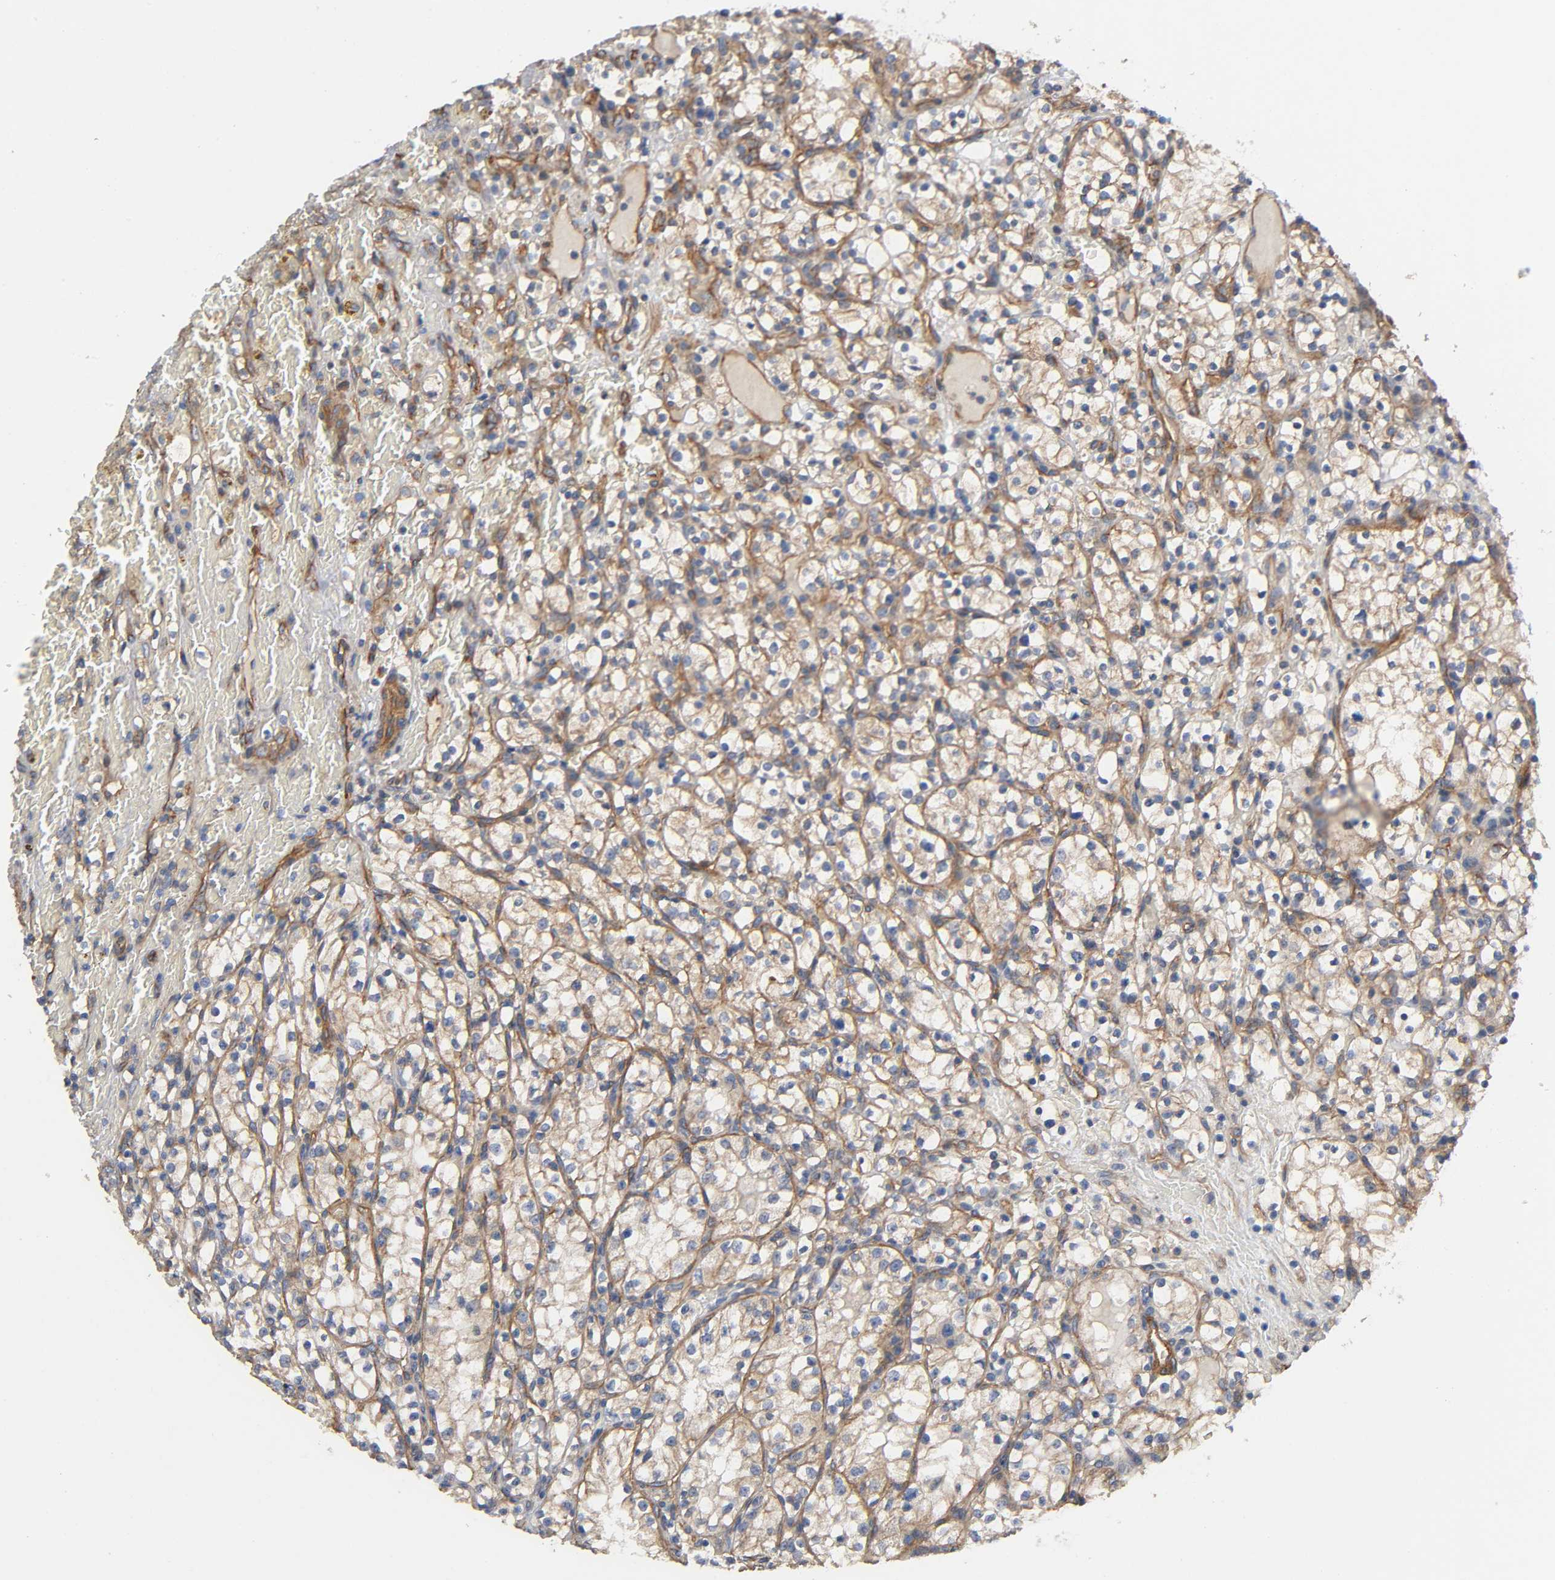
{"staining": {"intensity": "negative", "quantity": "none", "location": "none"}, "tissue": "renal cancer", "cell_type": "Tumor cells", "image_type": "cancer", "snomed": [{"axis": "morphology", "description": "Normal tissue, NOS"}, {"axis": "morphology", "description": "Adenocarcinoma, NOS"}, {"axis": "topography", "description": "Kidney"}], "caption": "Immunohistochemistry image of neoplastic tissue: human renal adenocarcinoma stained with DAB reveals no significant protein staining in tumor cells.", "gene": "MARS1", "patient": {"sex": "female", "age": 55}}